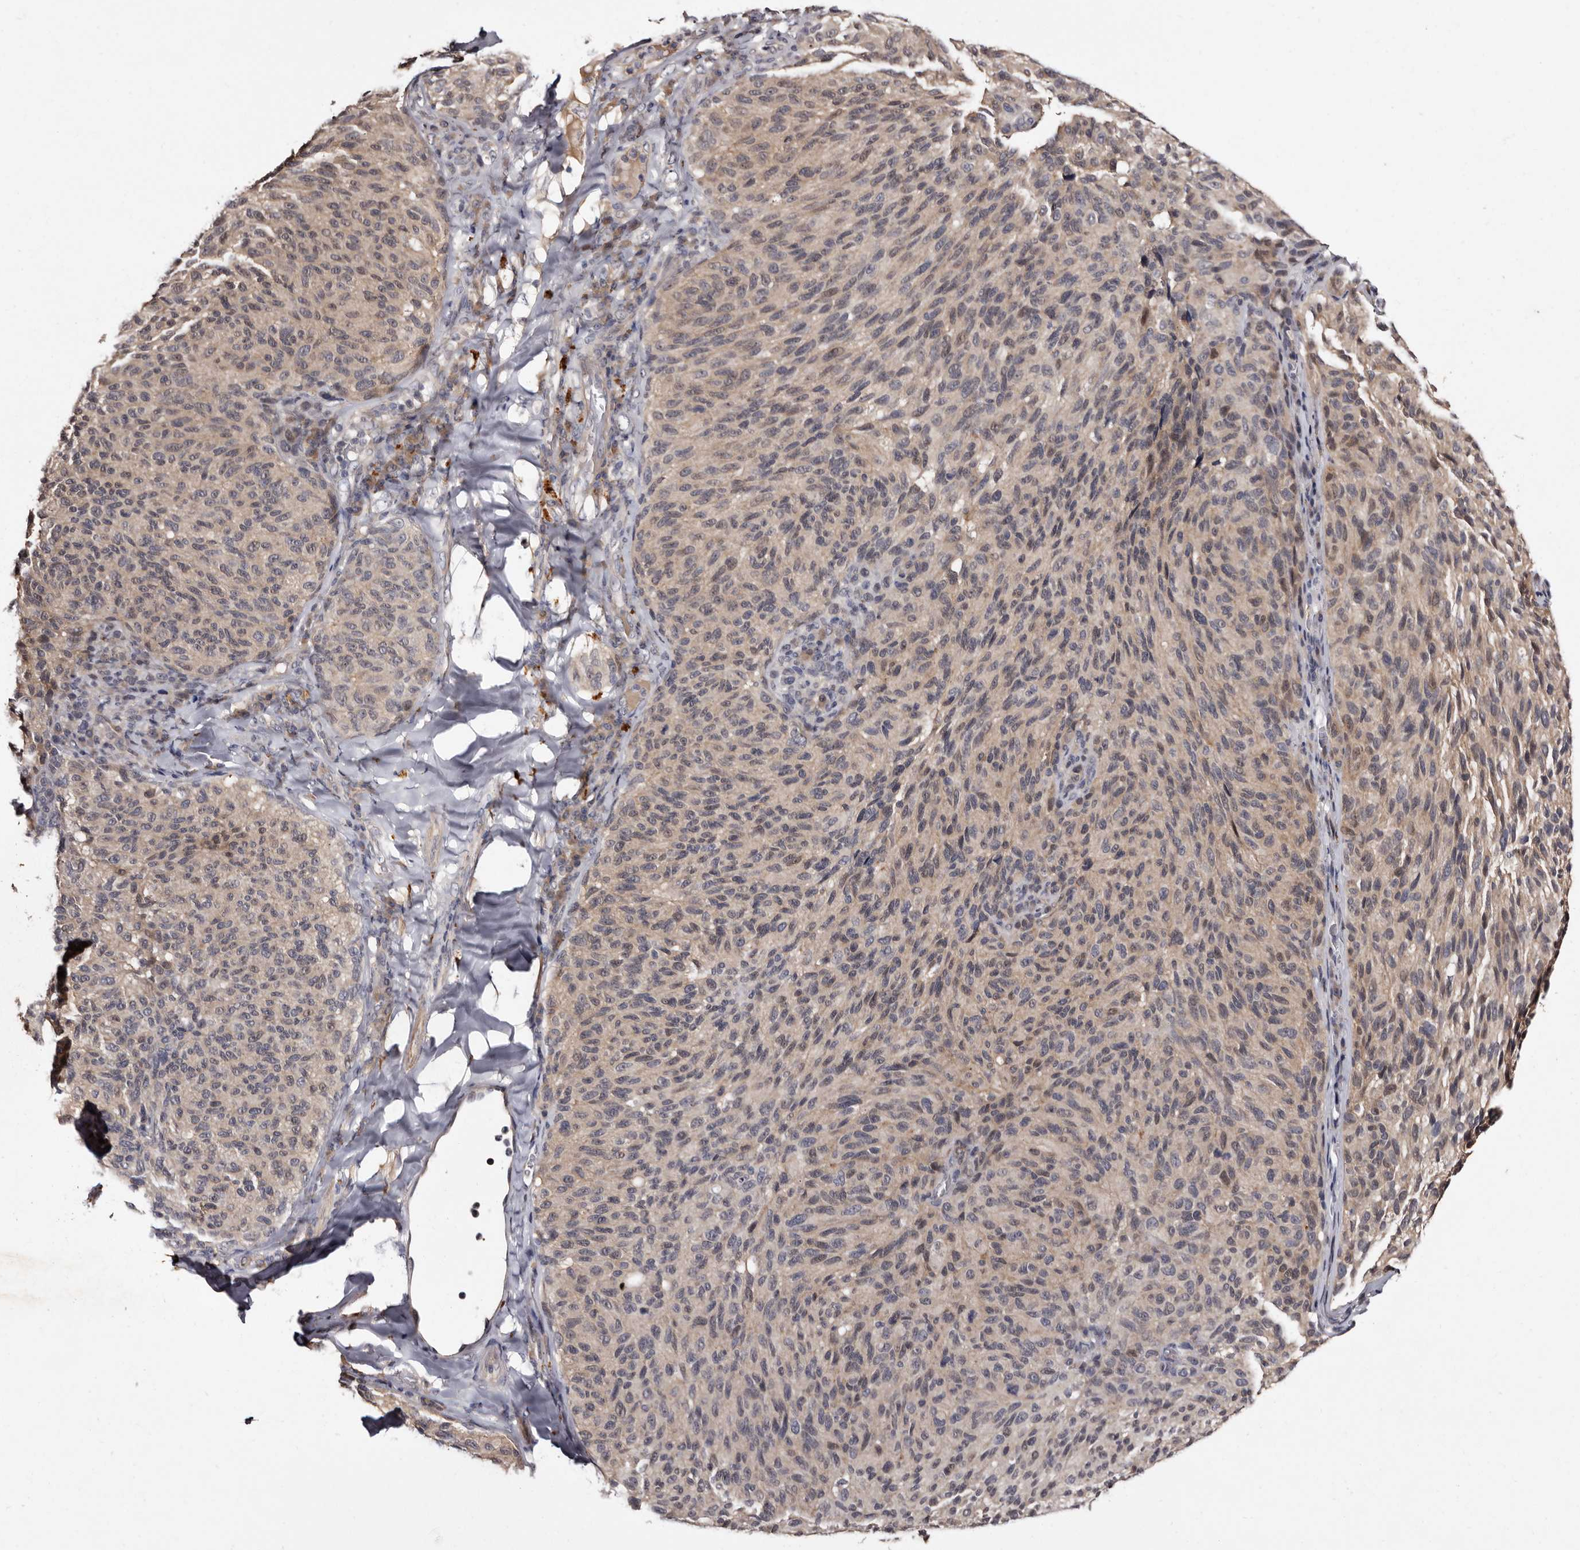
{"staining": {"intensity": "weak", "quantity": "<25%", "location": "cytoplasmic/membranous,nuclear"}, "tissue": "melanoma", "cell_type": "Tumor cells", "image_type": "cancer", "snomed": [{"axis": "morphology", "description": "Malignant melanoma, NOS"}, {"axis": "topography", "description": "Skin"}], "caption": "Tumor cells are negative for protein expression in human malignant melanoma.", "gene": "LANCL2", "patient": {"sex": "female", "age": 73}}